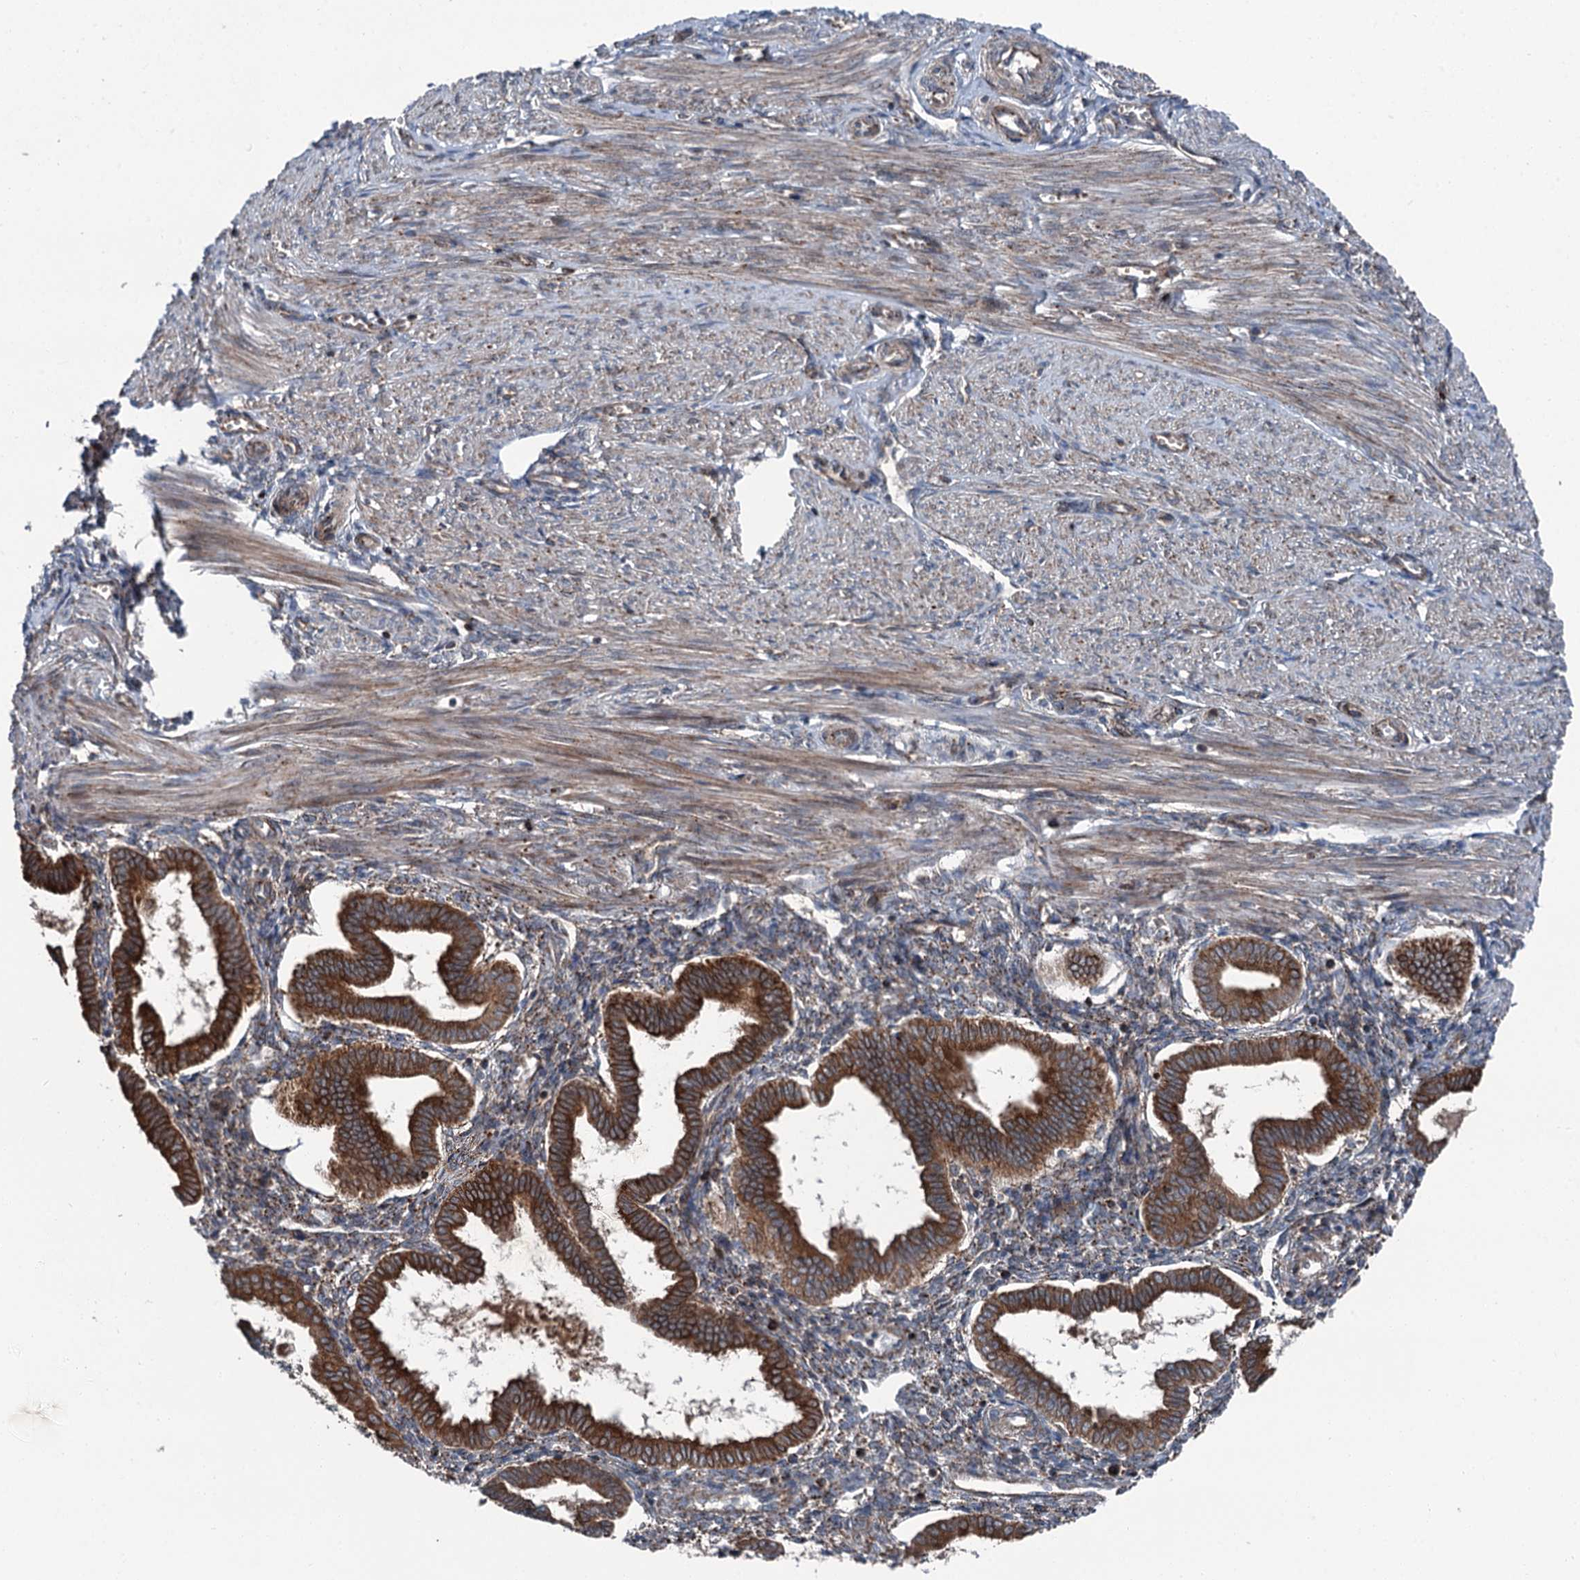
{"staining": {"intensity": "moderate", "quantity": "25%-75%", "location": "cytoplasmic/membranous"}, "tissue": "endometrium", "cell_type": "Cells in endometrial stroma", "image_type": "normal", "snomed": [{"axis": "morphology", "description": "Normal tissue, NOS"}, {"axis": "topography", "description": "Endometrium"}], "caption": "Normal endometrium was stained to show a protein in brown. There is medium levels of moderate cytoplasmic/membranous staining in about 25%-75% of cells in endometrial stroma.", "gene": "POLR1D", "patient": {"sex": "female", "age": 25}}